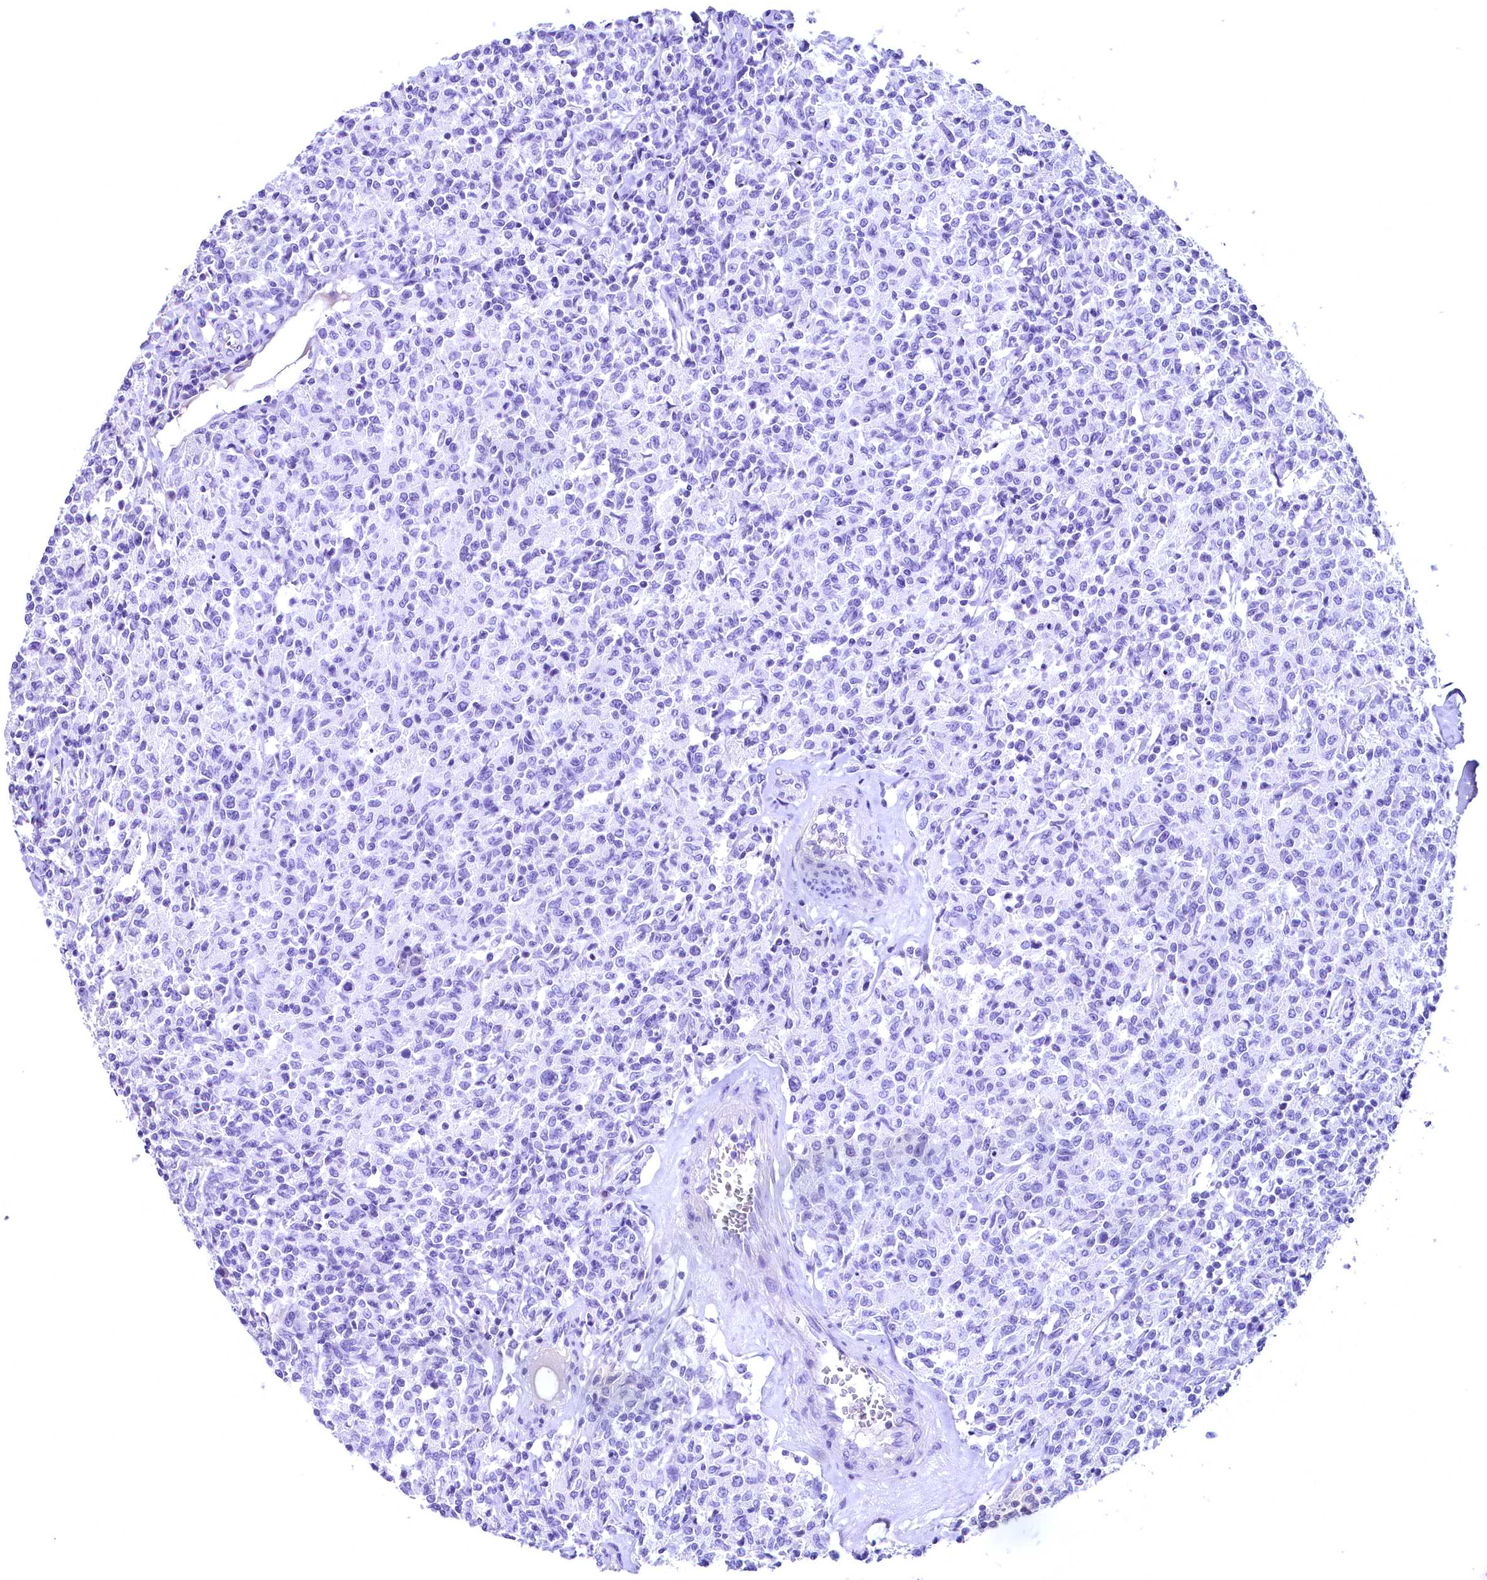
{"staining": {"intensity": "negative", "quantity": "none", "location": "none"}, "tissue": "lymphoma", "cell_type": "Tumor cells", "image_type": "cancer", "snomed": [{"axis": "morphology", "description": "Malignant lymphoma, non-Hodgkin's type, Low grade"}, {"axis": "topography", "description": "Small intestine"}], "caption": "The histopathology image demonstrates no staining of tumor cells in malignant lymphoma, non-Hodgkin's type (low-grade). (Brightfield microscopy of DAB immunohistochemistry at high magnification).", "gene": "SKIDA1", "patient": {"sex": "female", "age": 59}}